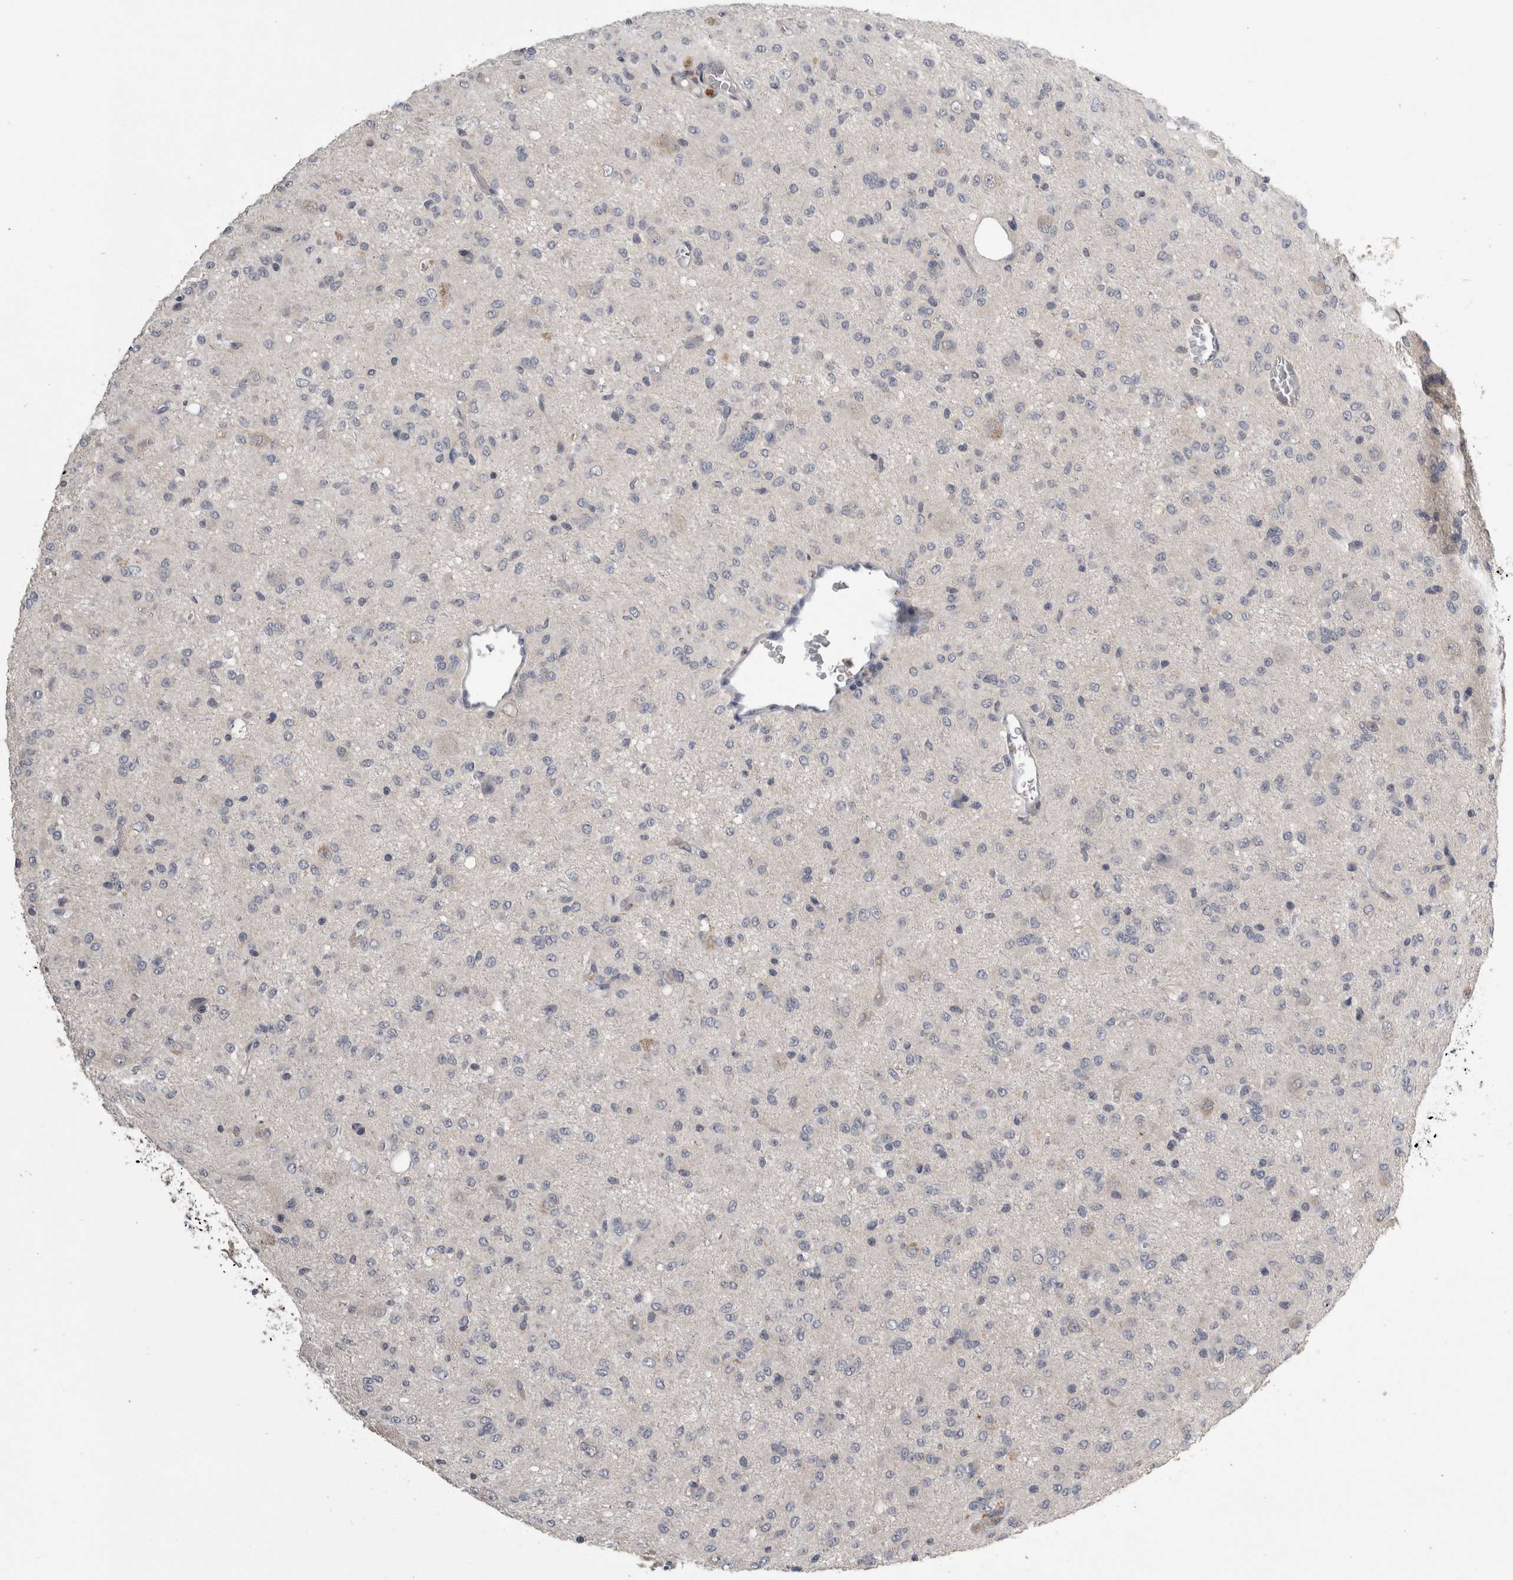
{"staining": {"intensity": "negative", "quantity": "none", "location": "none"}, "tissue": "glioma", "cell_type": "Tumor cells", "image_type": "cancer", "snomed": [{"axis": "morphology", "description": "Glioma, malignant, High grade"}, {"axis": "topography", "description": "Brain"}], "caption": "Protein analysis of malignant high-grade glioma exhibits no significant positivity in tumor cells.", "gene": "ANXA13", "patient": {"sex": "female", "age": 59}}